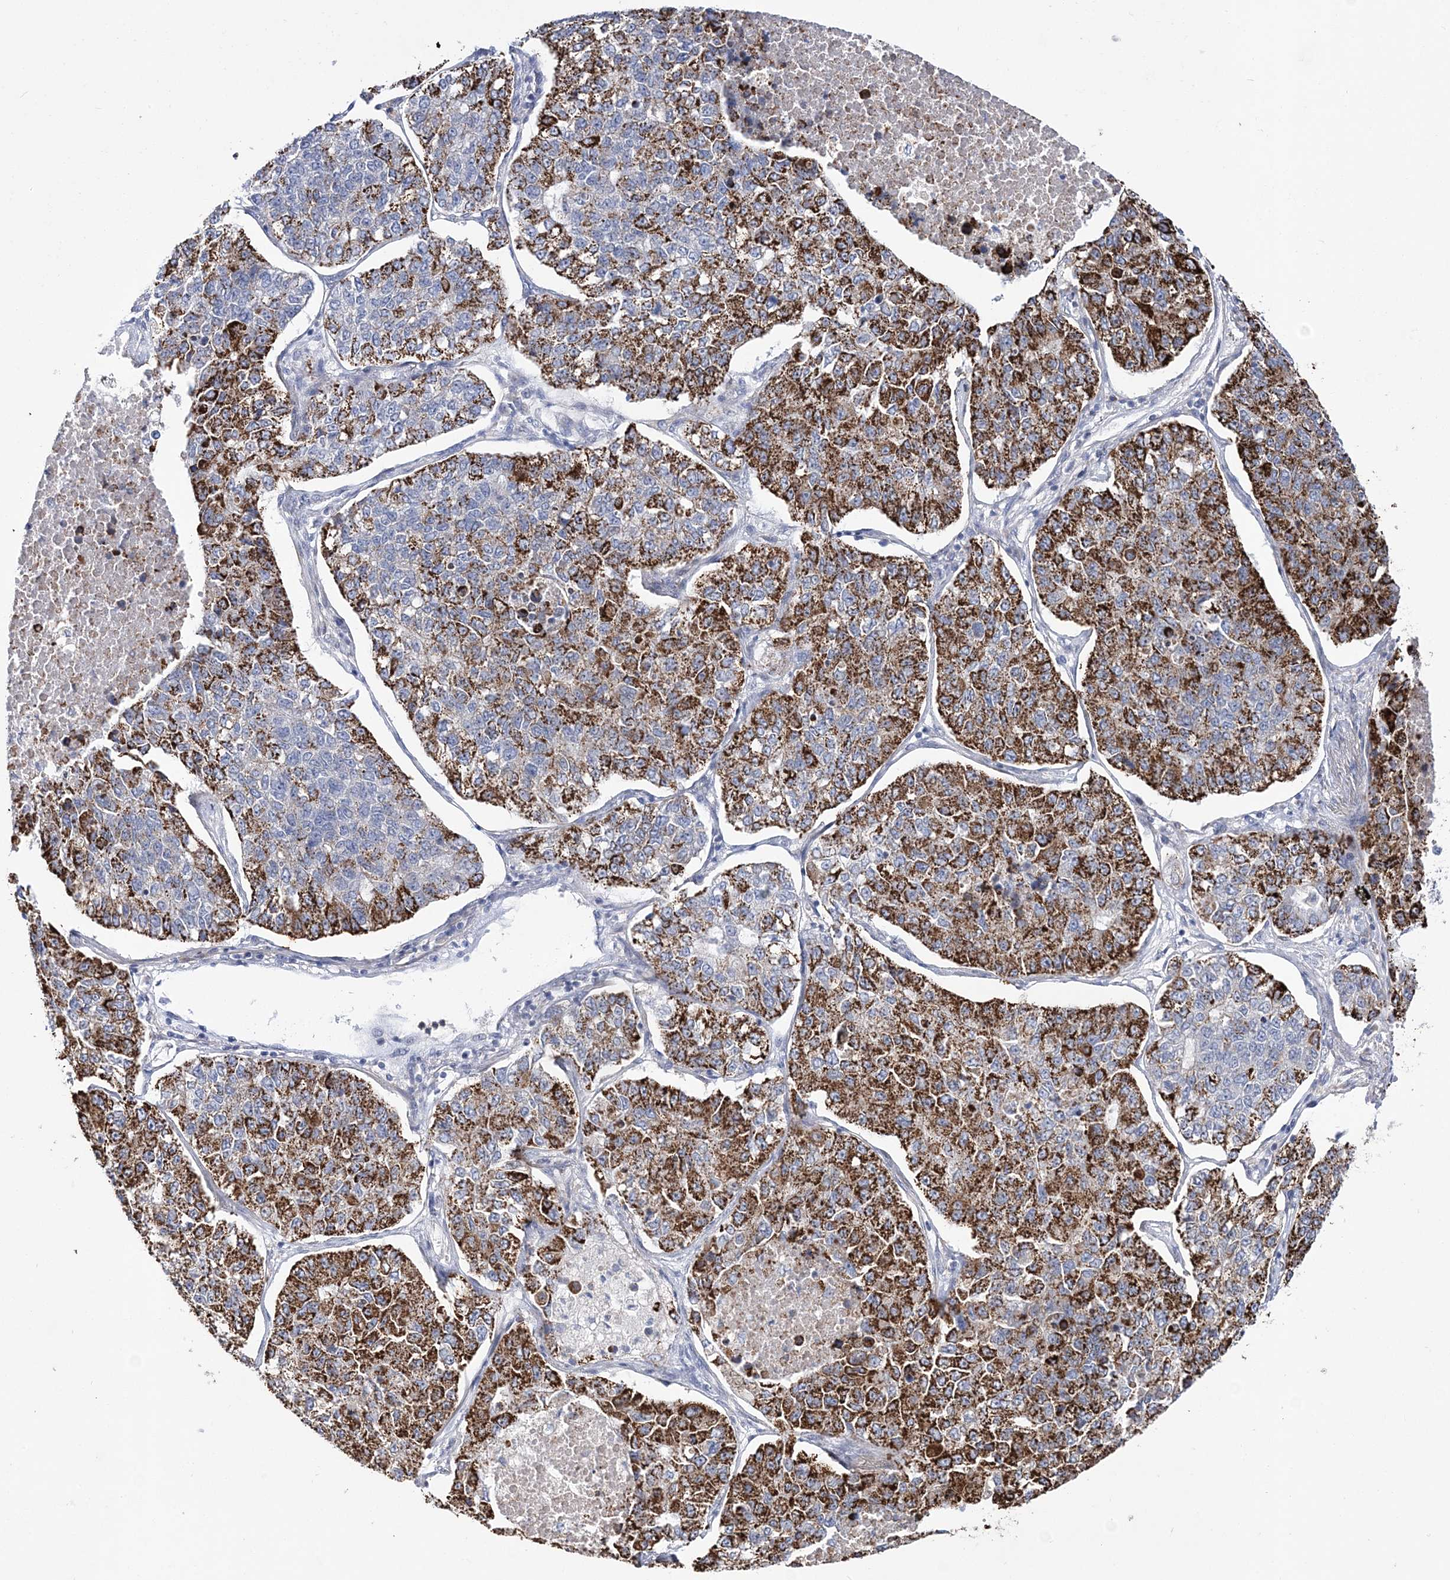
{"staining": {"intensity": "strong", "quantity": ">75%", "location": "cytoplasmic/membranous"}, "tissue": "lung cancer", "cell_type": "Tumor cells", "image_type": "cancer", "snomed": [{"axis": "morphology", "description": "Adenocarcinoma, NOS"}, {"axis": "topography", "description": "Lung"}], "caption": "Lung cancer (adenocarcinoma) stained with a protein marker demonstrates strong staining in tumor cells.", "gene": "ANO1", "patient": {"sex": "male", "age": 49}}